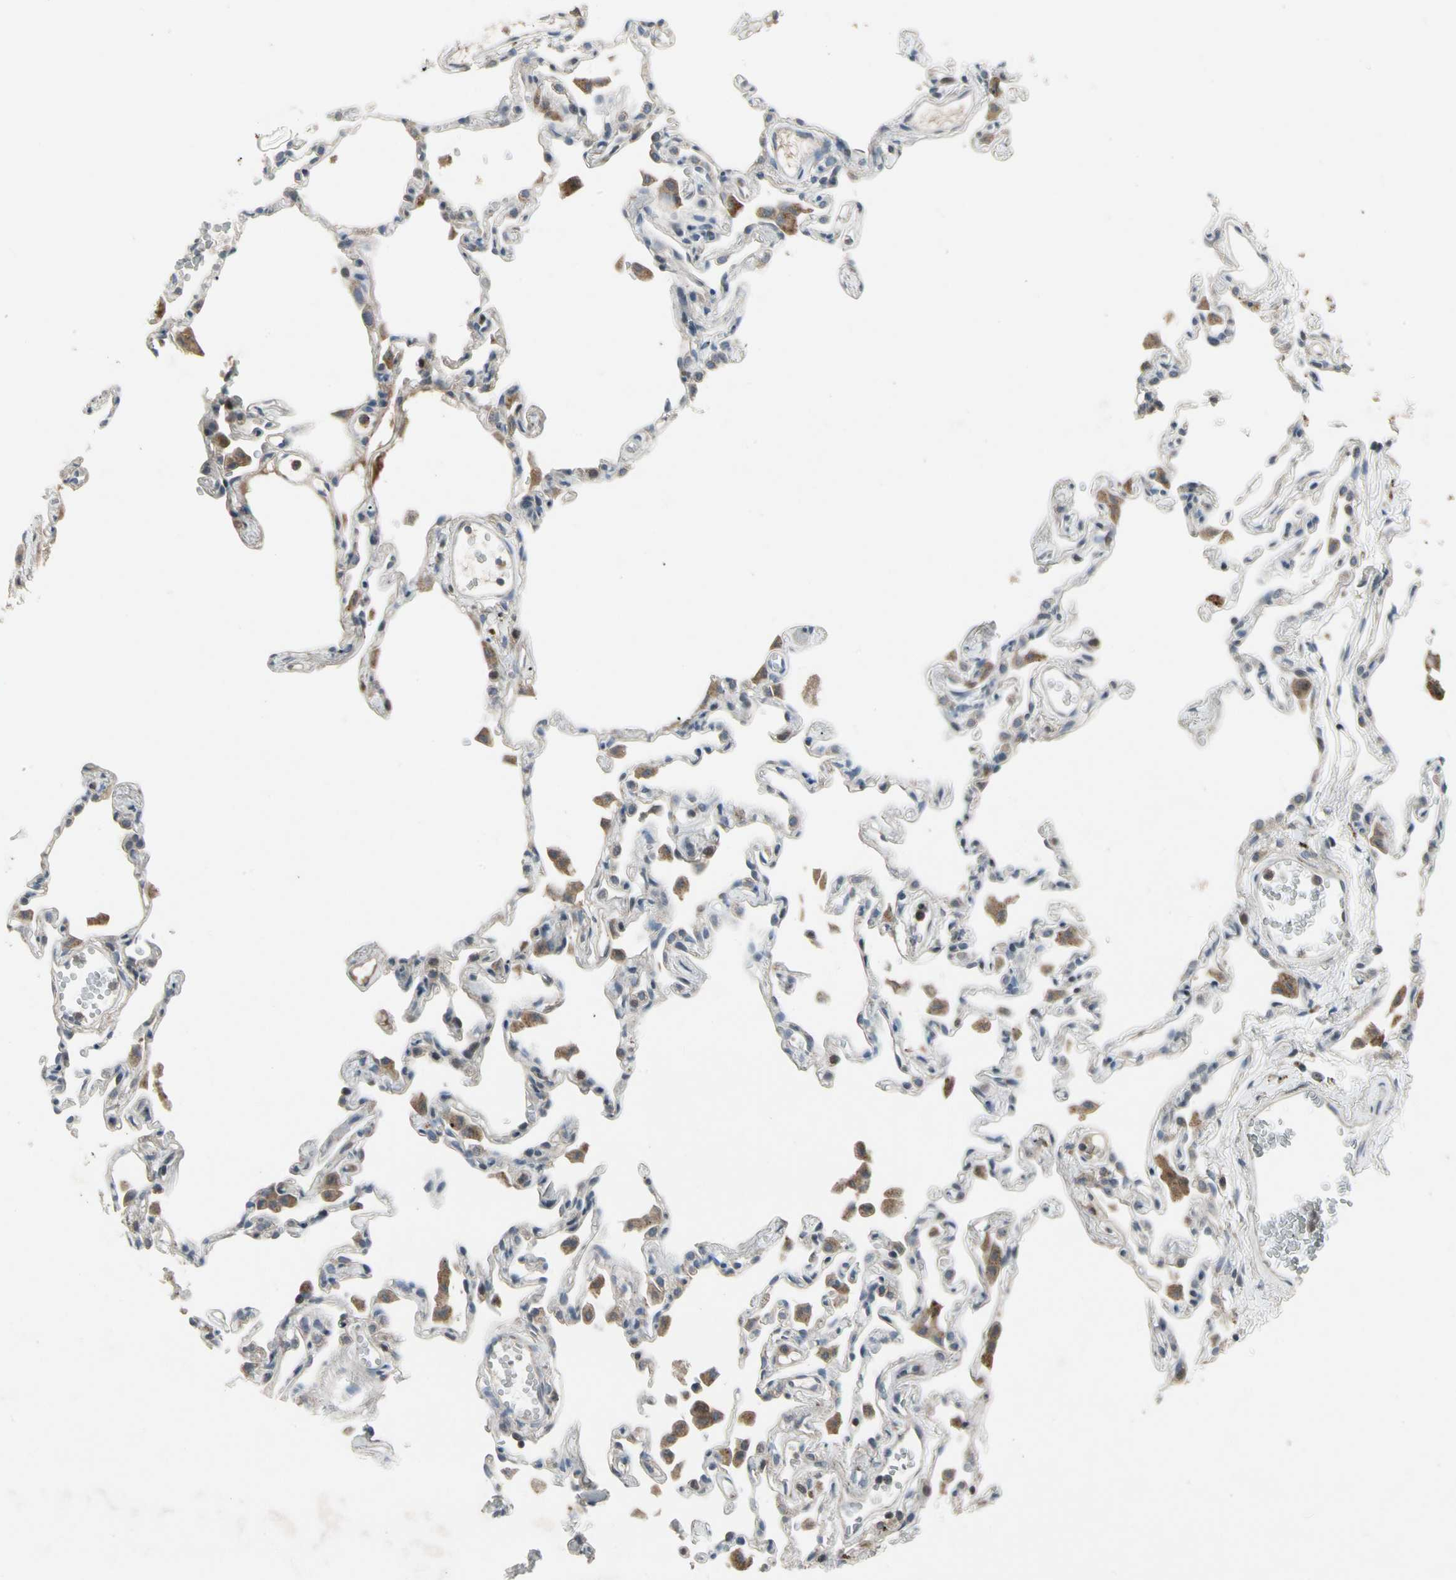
{"staining": {"intensity": "weak", "quantity": "<25%", "location": "cytoplasmic/membranous"}, "tissue": "lung", "cell_type": "Alveolar cells", "image_type": "normal", "snomed": [{"axis": "morphology", "description": "Normal tissue, NOS"}, {"axis": "topography", "description": "Lung"}], "caption": "Immunohistochemistry (IHC) of unremarkable lung reveals no staining in alveolar cells. Brightfield microscopy of IHC stained with DAB (3,3'-diaminobenzidine) (brown) and hematoxylin (blue), captured at high magnification.", "gene": "NMI", "patient": {"sex": "female", "age": 49}}